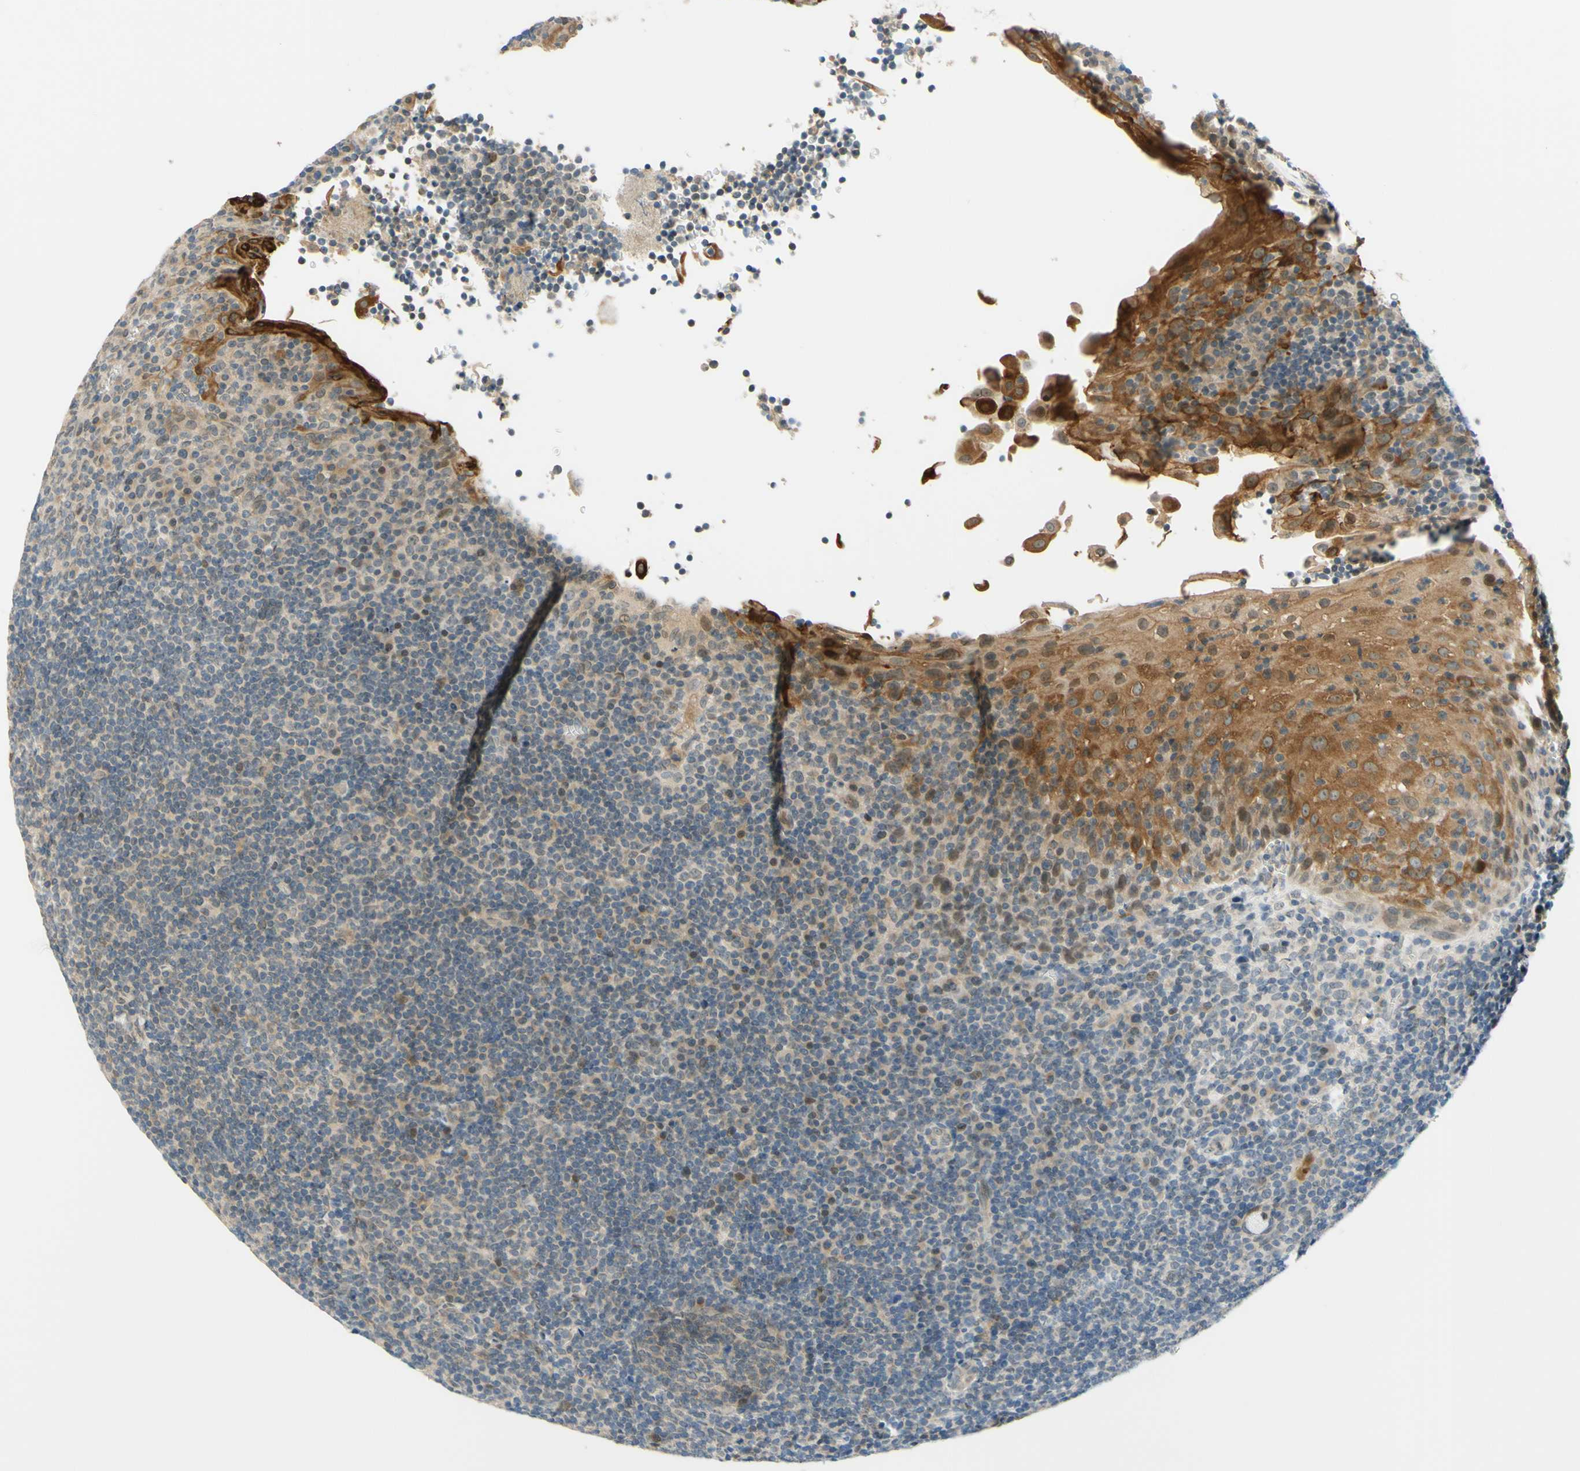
{"staining": {"intensity": "negative", "quantity": "none", "location": "none"}, "tissue": "tonsil", "cell_type": "Germinal center cells", "image_type": "normal", "snomed": [{"axis": "morphology", "description": "Normal tissue, NOS"}, {"axis": "topography", "description": "Tonsil"}], "caption": "Germinal center cells show no significant protein positivity in normal tonsil.", "gene": "C2CD2L", "patient": {"sex": "male", "age": 37}}